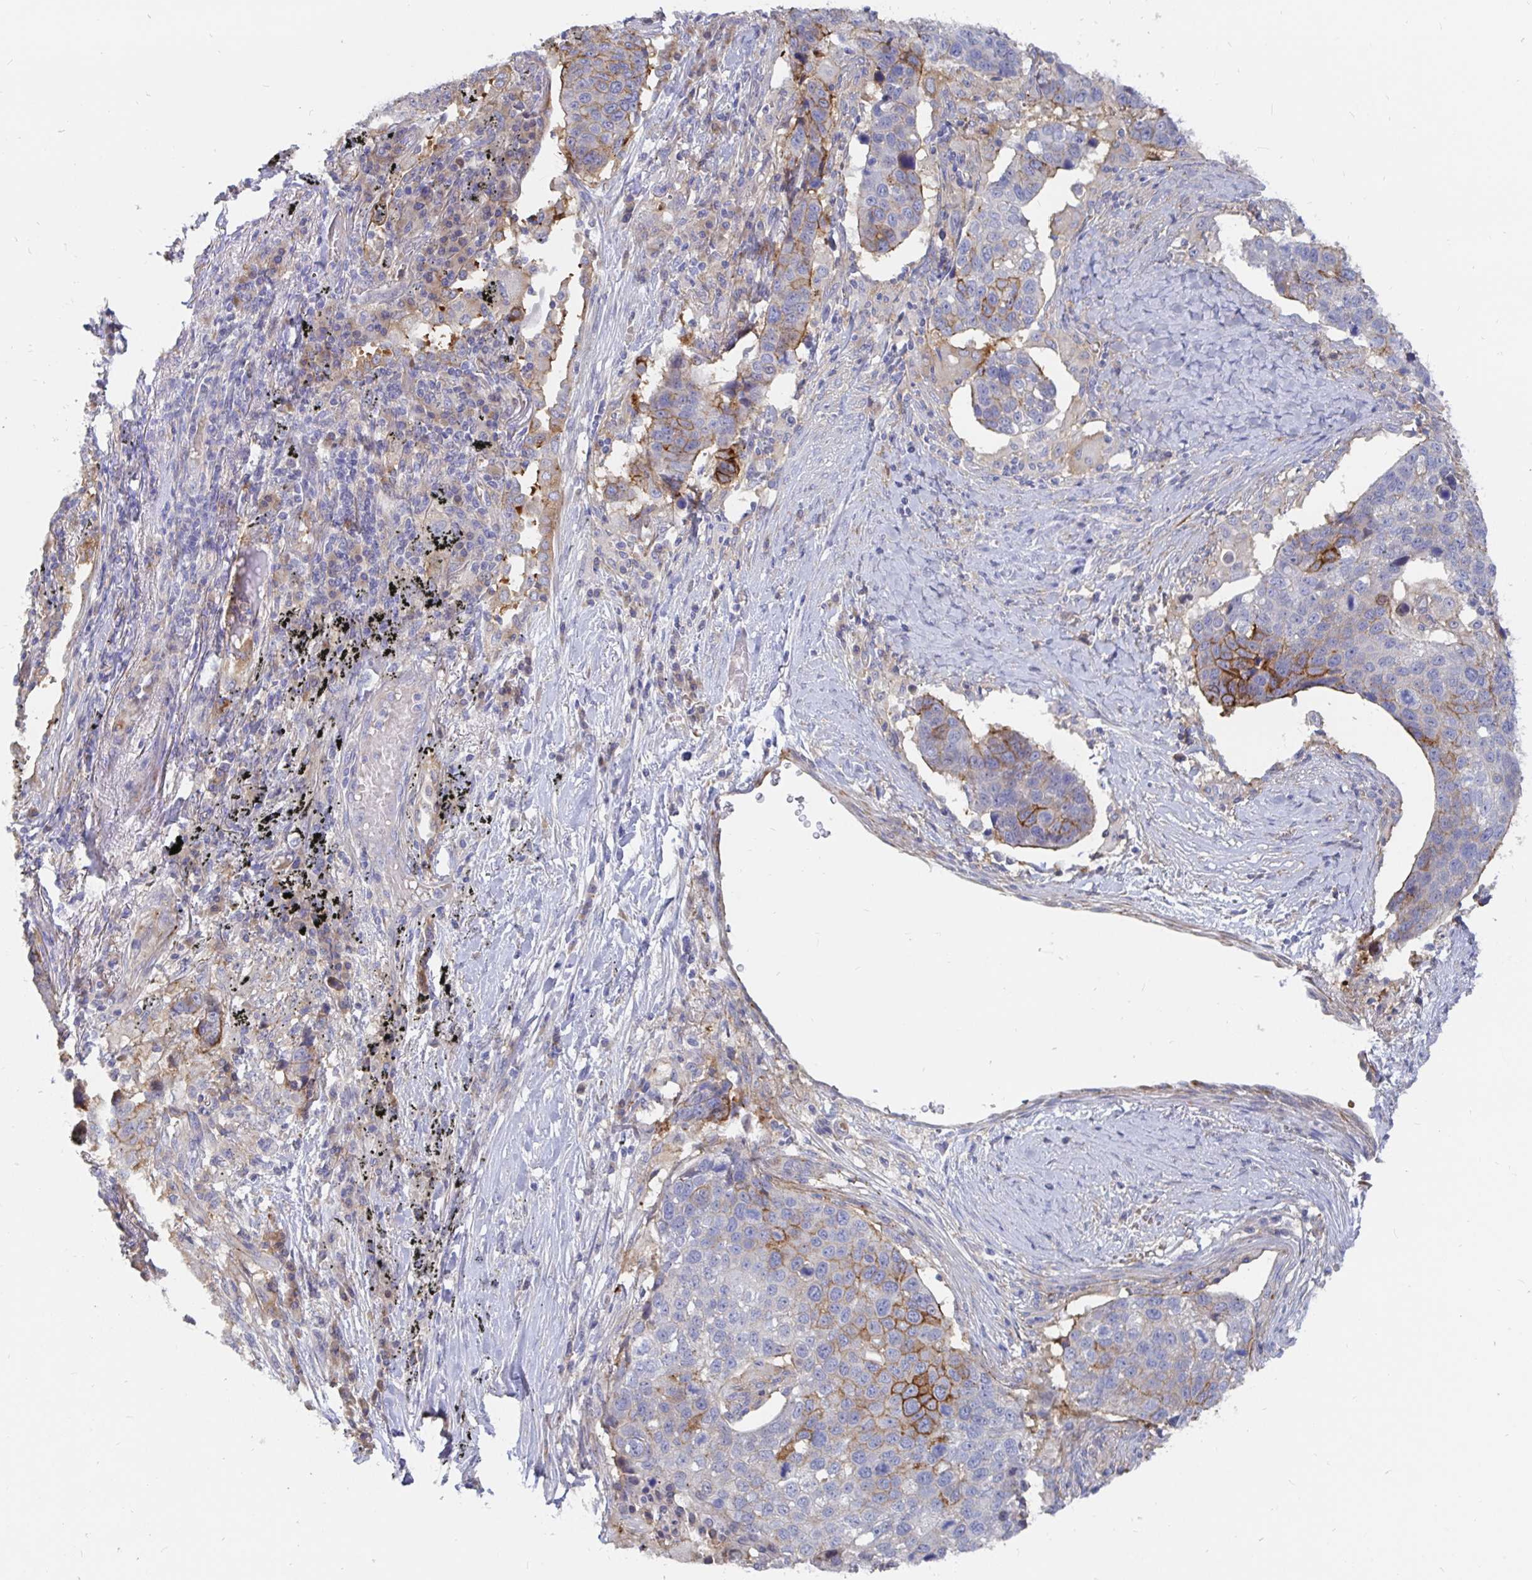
{"staining": {"intensity": "strong", "quantity": "<25%", "location": "cytoplasmic/membranous"}, "tissue": "lung cancer", "cell_type": "Tumor cells", "image_type": "cancer", "snomed": [{"axis": "morphology", "description": "Squamous cell carcinoma, NOS"}, {"axis": "topography", "description": "Lymph node"}, {"axis": "topography", "description": "Lung"}], "caption": "IHC of lung squamous cell carcinoma exhibits medium levels of strong cytoplasmic/membranous staining in approximately <25% of tumor cells.", "gene": "KCTD19", "patient": {"sex": "male", "age": 61}}